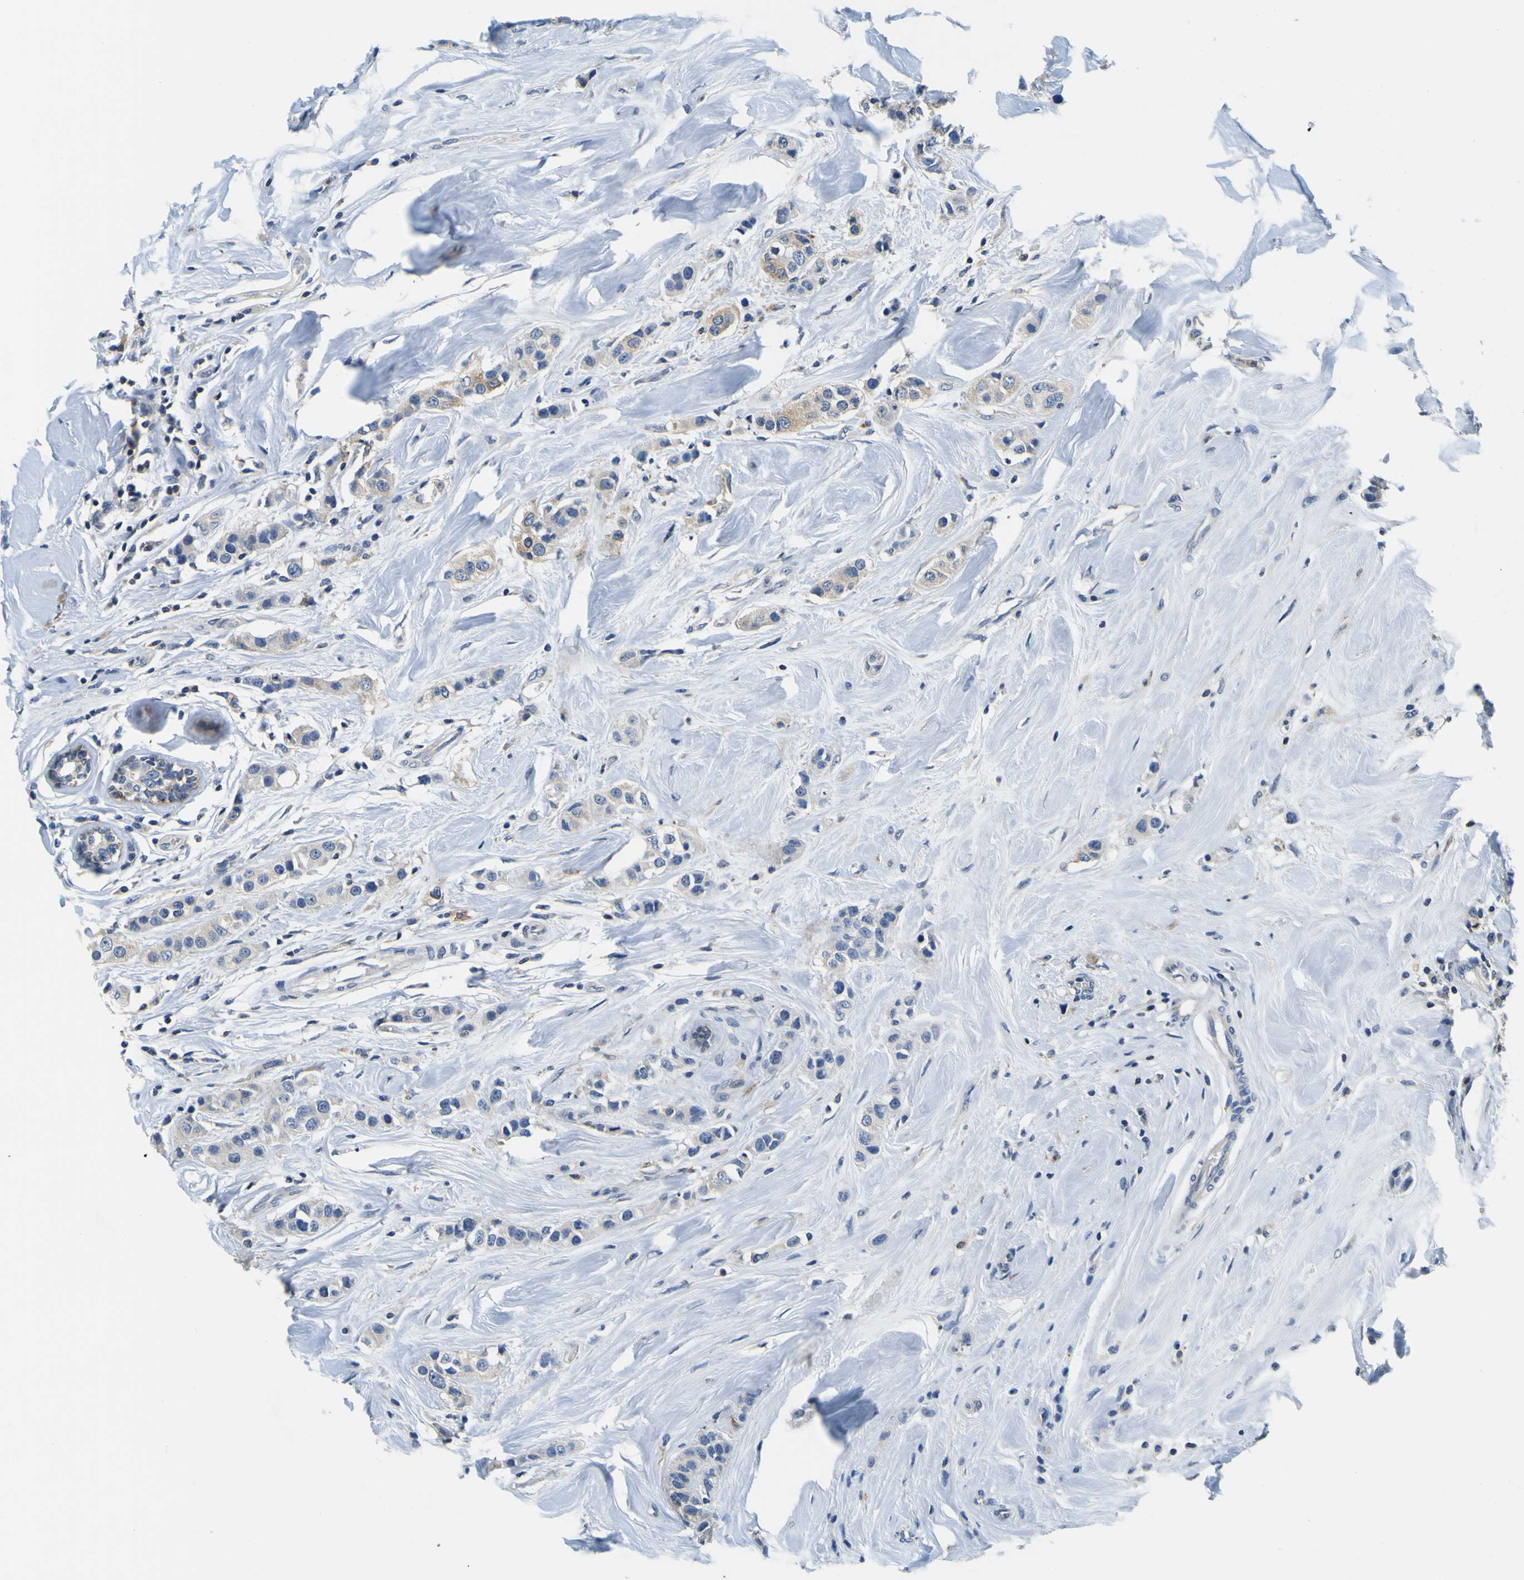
{"staining": {"intensity": "weak", "quantity": ">75%", "location": "cytoplasmic/membranous"}, "tissue": "breast cancer", "cell_type": "Tumor cells", "image_type": "cancer", "snomed": [{"axis": "morphology", "description": "Normal tissue, NOS"}, {"axis": "morphology", "description": "Duct carcinoma"}, {"axis": "topography", "description": "Breast"}], "caption": "The histopathology image demonstrates a brown stain indicating the presence of a protein in the cytoplasmic/membranous of tumor cells in infiltrating ductal carcinoma (breast).", "gene": "TNIK", "patient": {"sex": "female", "age": 50}}